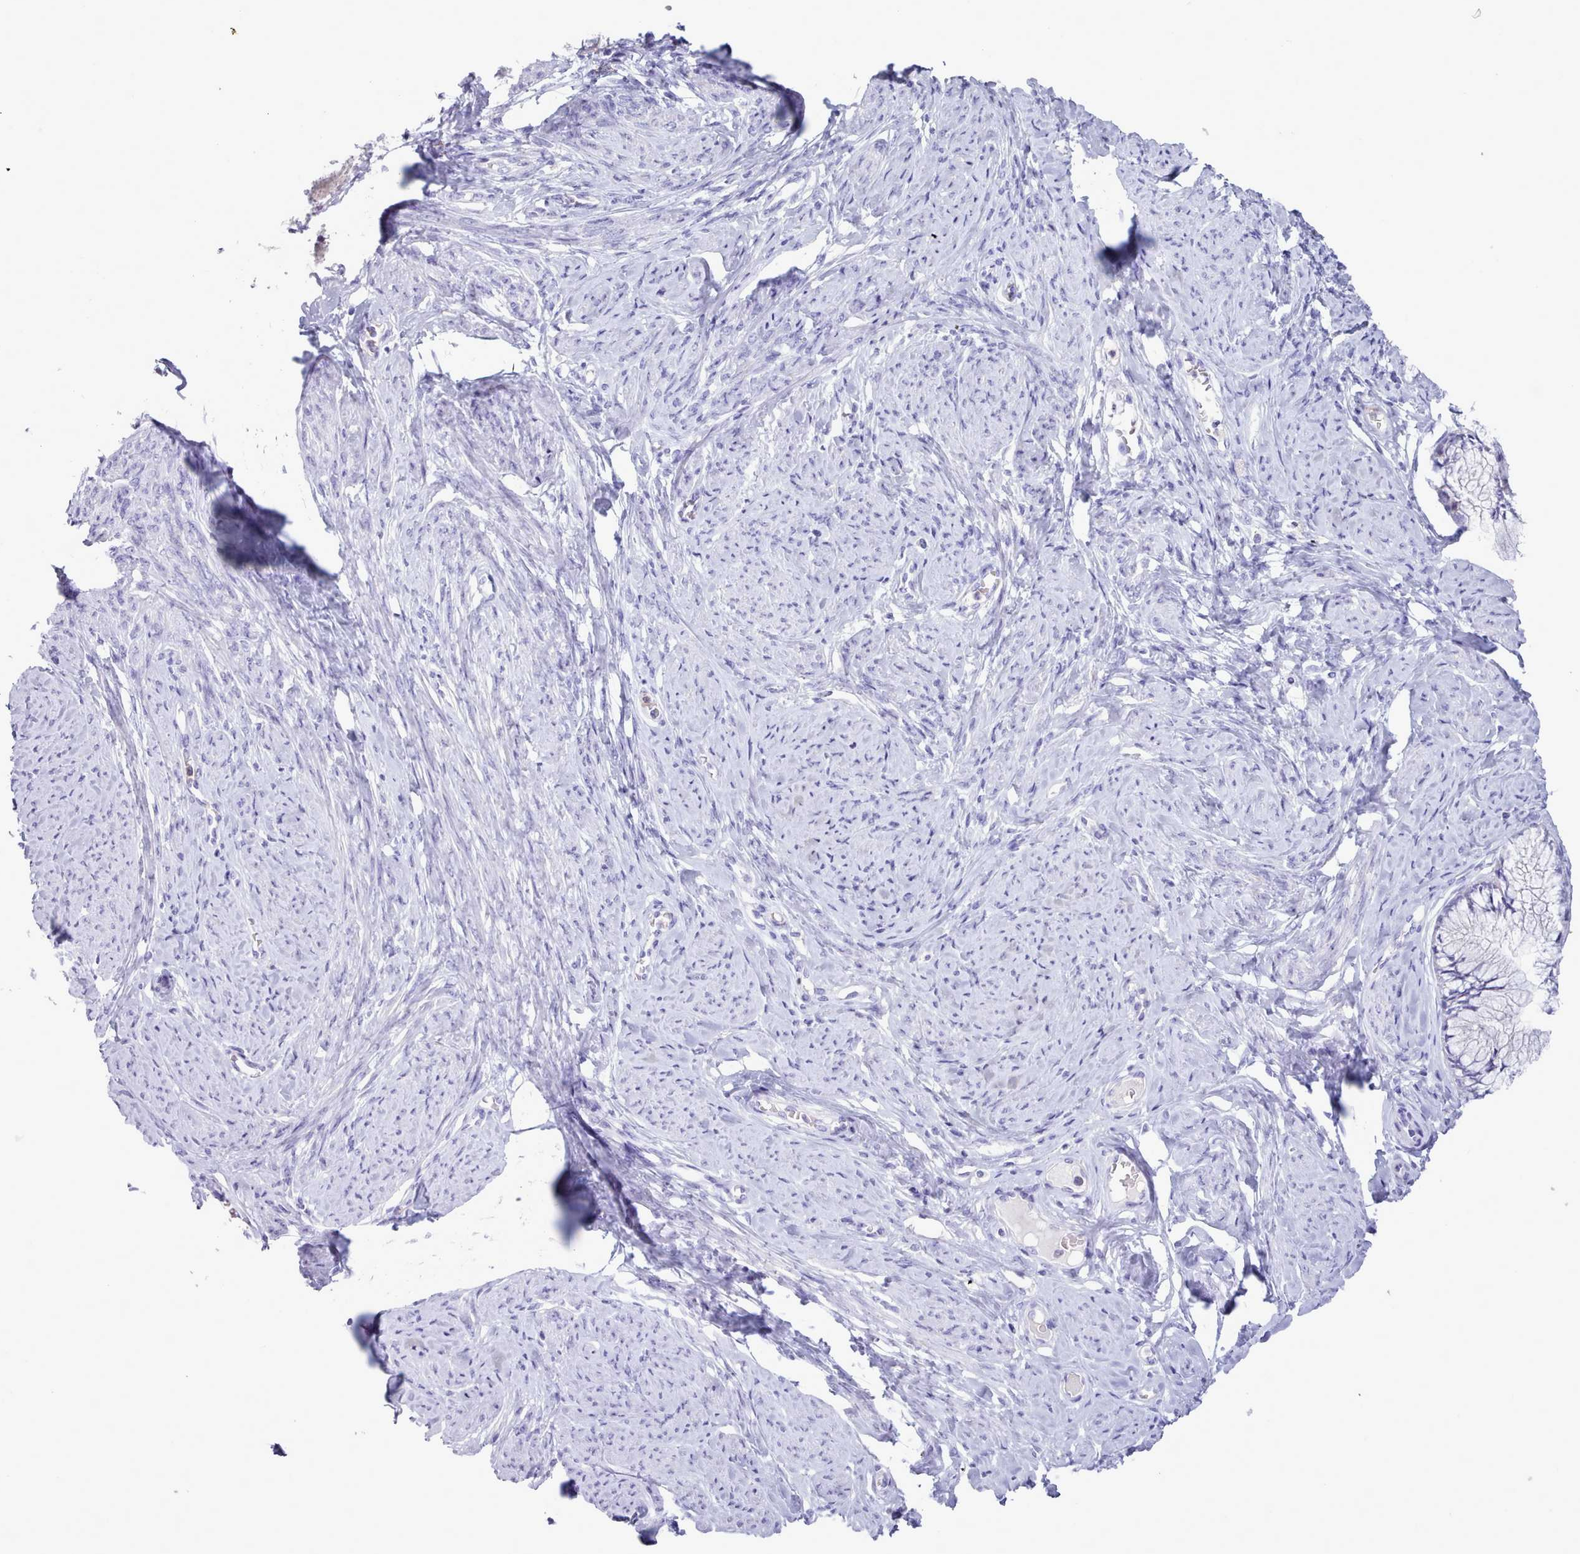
{"staining": {"intensity": "negative", "quantity": "none", "location": "none"}, "tissue": "cervix", "cell_type": "Glandular cells", "image_type": "normal", "snomed": [{"axis": "morphology", "description": "Normal tissue, NOS"}, {"axis": "topography", "description": "Cervix"}], "caption": "Image shows no protein staining in glandular cells of normal cervix.", "gene": "NKX1", "patient": {"sex": "female", "age": 42}}